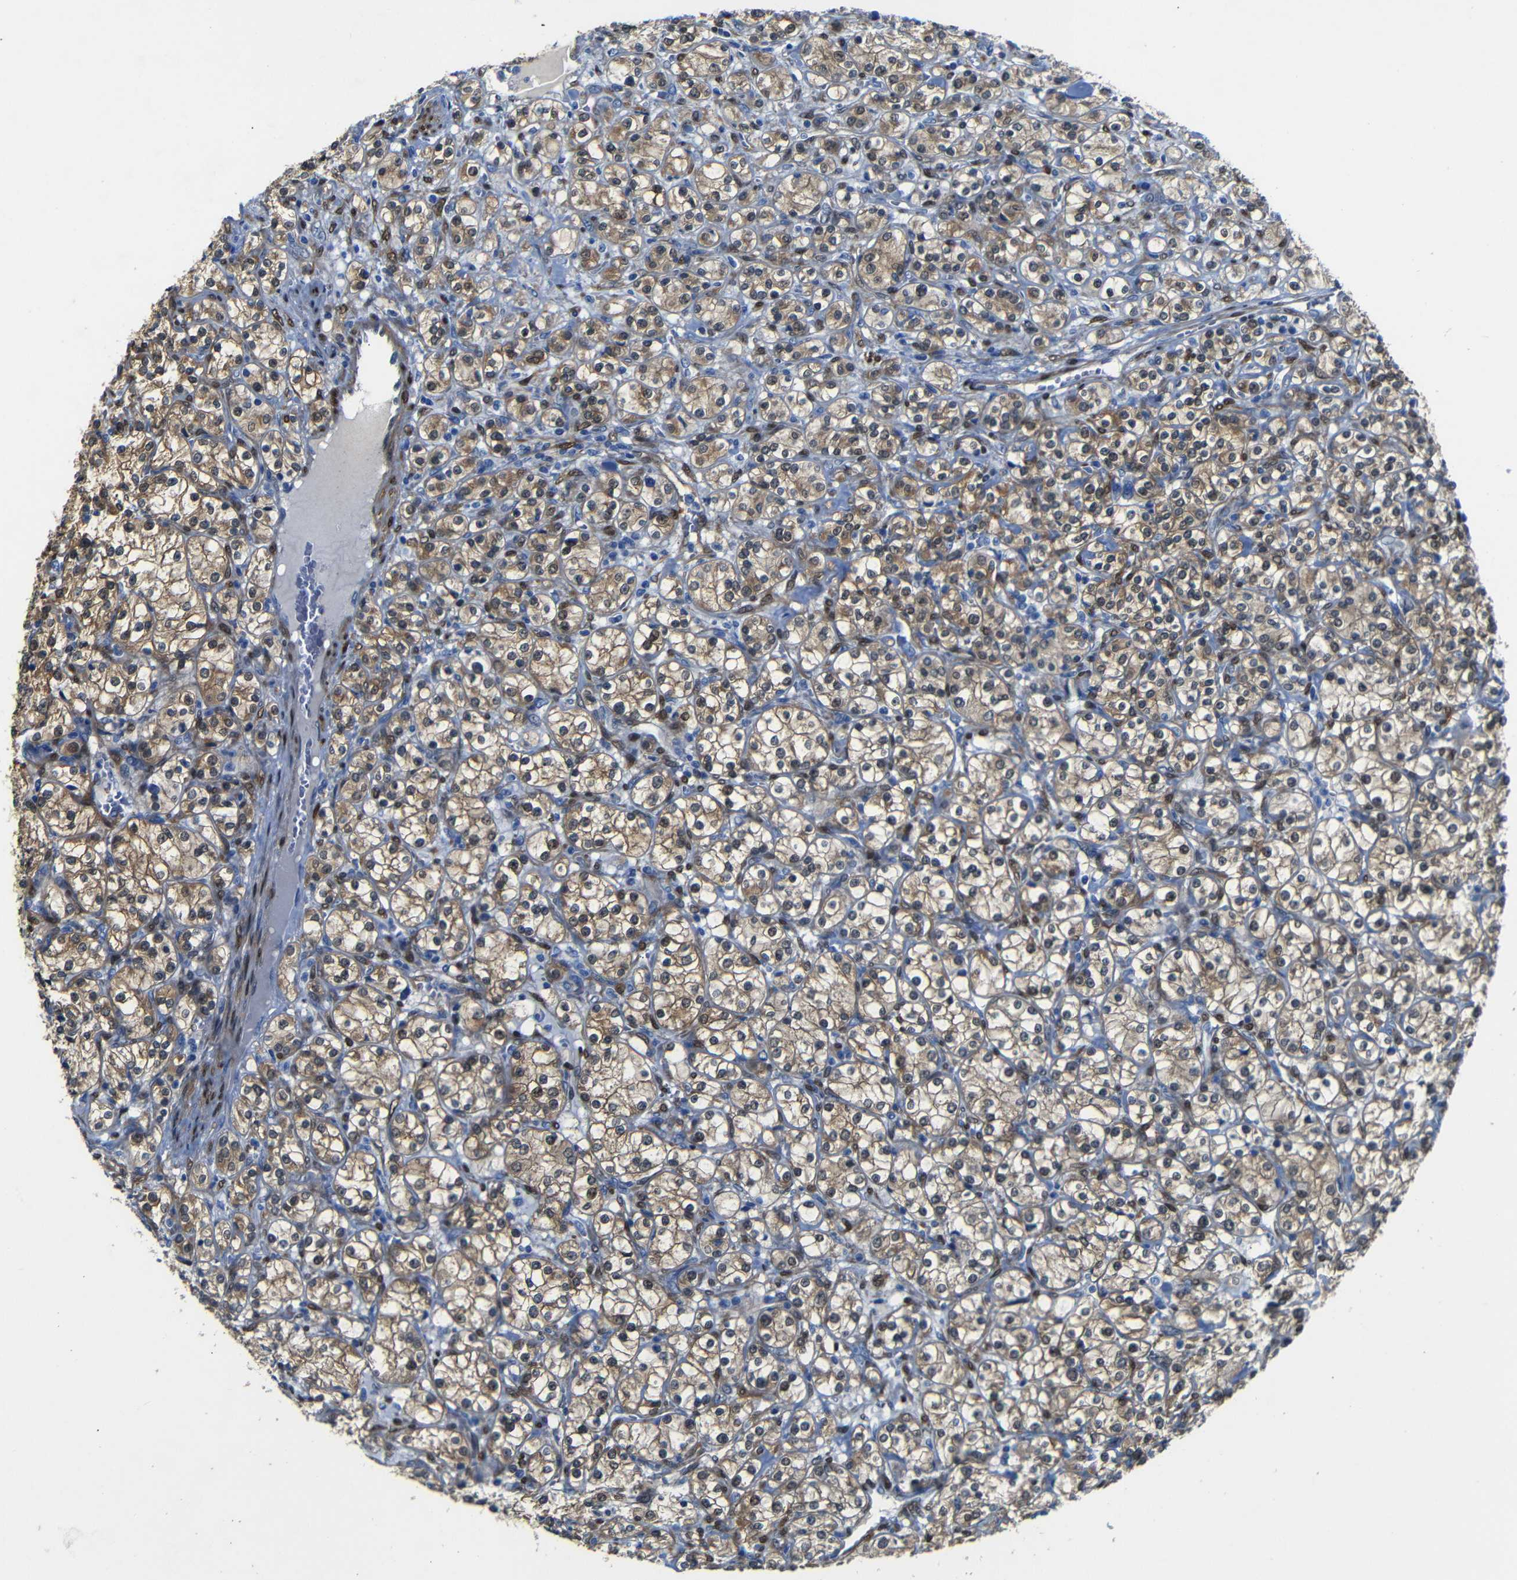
{"staining": {"intensity": "moderate", "quantity": ">75%", "location": "cytoplasmic/membranous"}, "tissue": "renal cancer", "cell_type": "Tumor cells", "image_type": "cancer", "snomed": [{"axis": "morphology", "description": "Adenocarcinoma, NOS"}, {"axis": "topography", "description": "Kidney"}], "caption": "This photomicrograph reveals renal adenocarcinoma stained with immunohistochemistry to label a protein in brown. The cytoplasmic/membranous of tumor cells show moderate positivity for the protein. Nuclei are counter-stained blue.", "gene": "YAP1", "patient": {"sex": "male", "age": 77}}